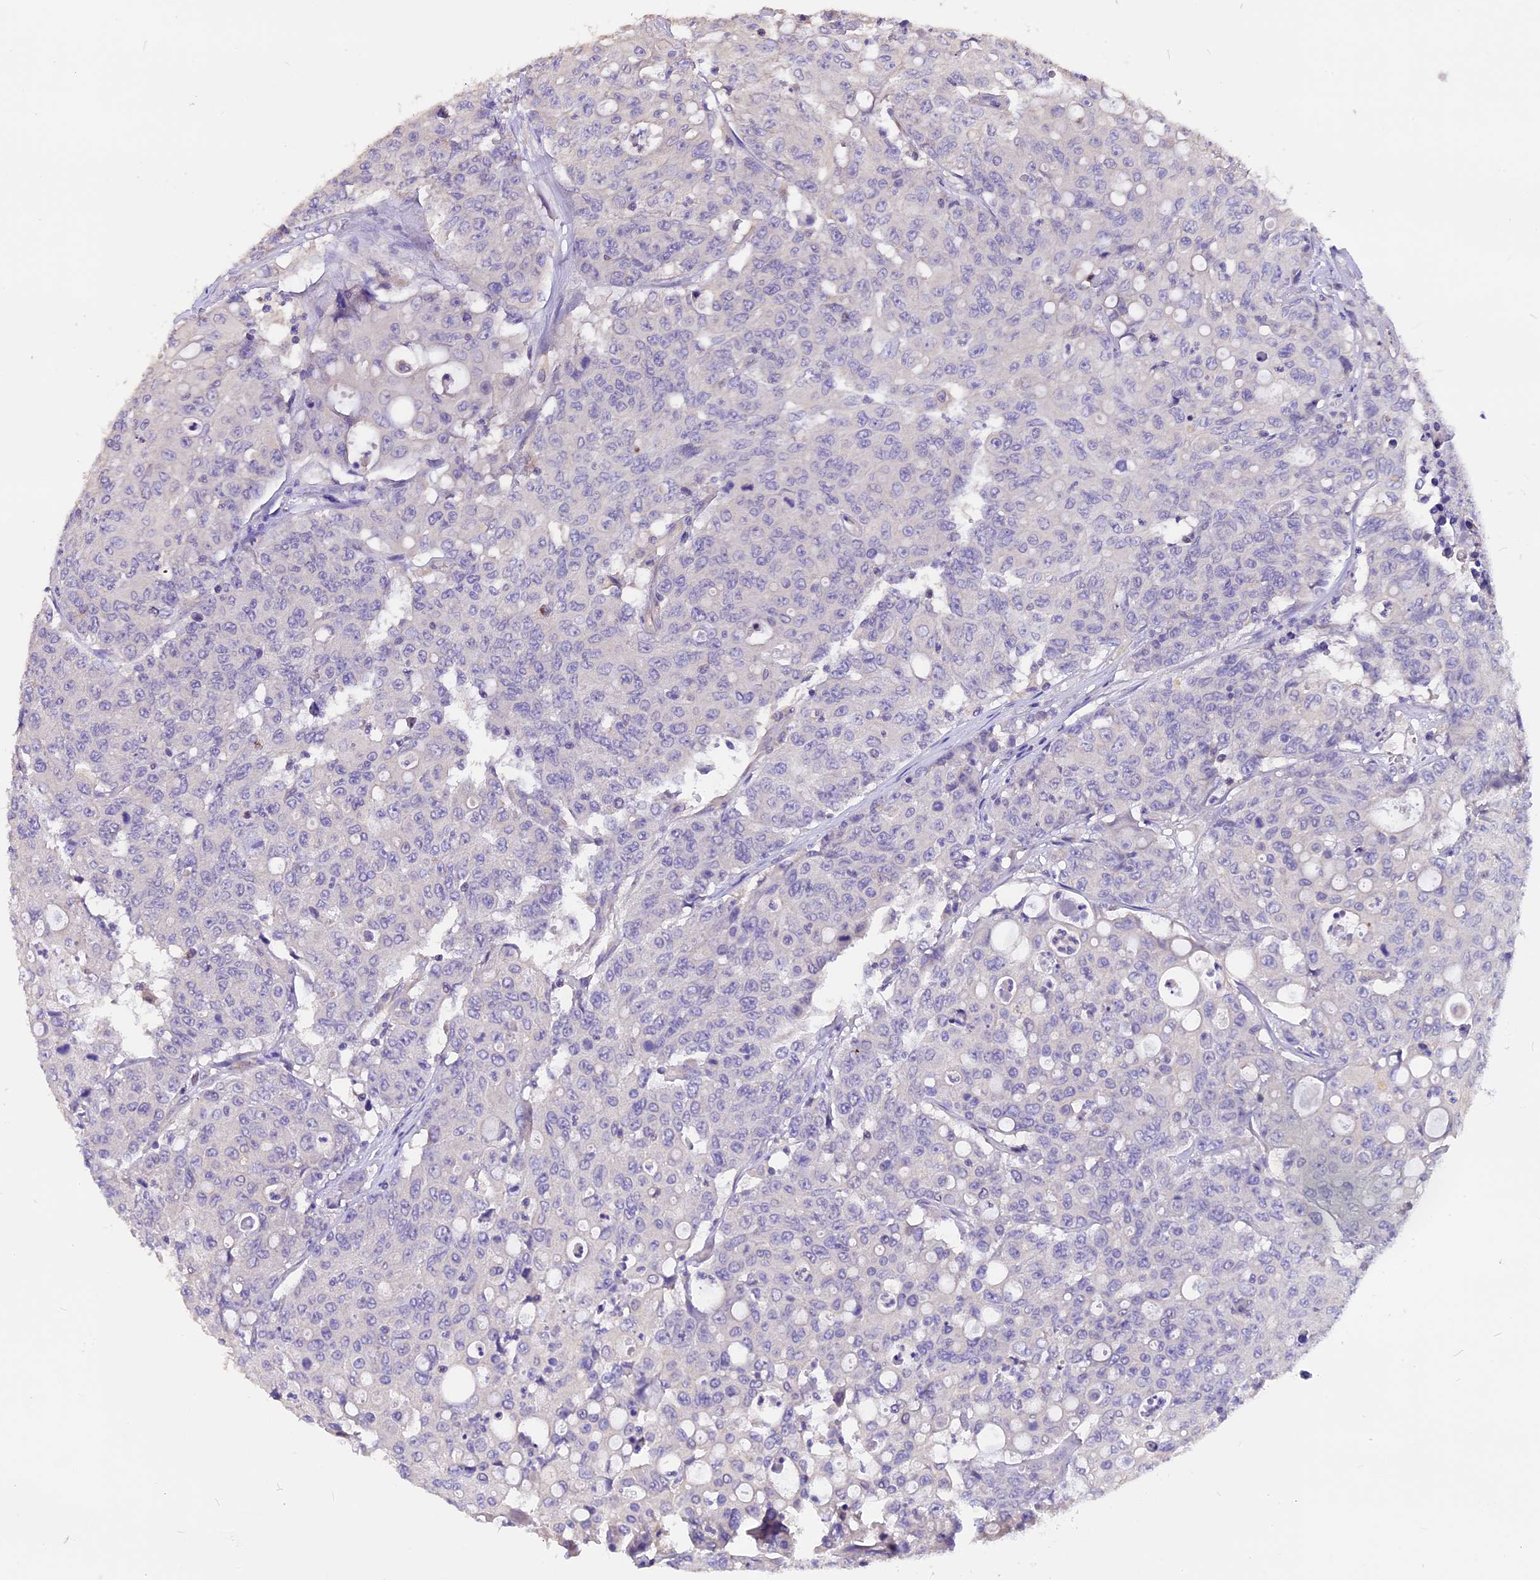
{"staining": {"intensity": "negative", "quantity": "none", "location": "none"}, "tissue": "colorectal cancer", "cell_type": "Tumor cells", "image_type": "cancer", "snomed": [{"axis": "morphology", "description": "Adenocarcinoma, NOS"}, {"axis": "topography", "description": "Colon"}], "caption": "Immunohistochemical staining of colorectal cancer exhibits no significant staining in tumor cells. The staining was performed using DAB to visualize the protein expression in brown, while the nuclei were stained in blue with hematoxylin (Magnification: 20x).", "gene": "AP3B2", "patient": {"sex": "male", "age": 51}}